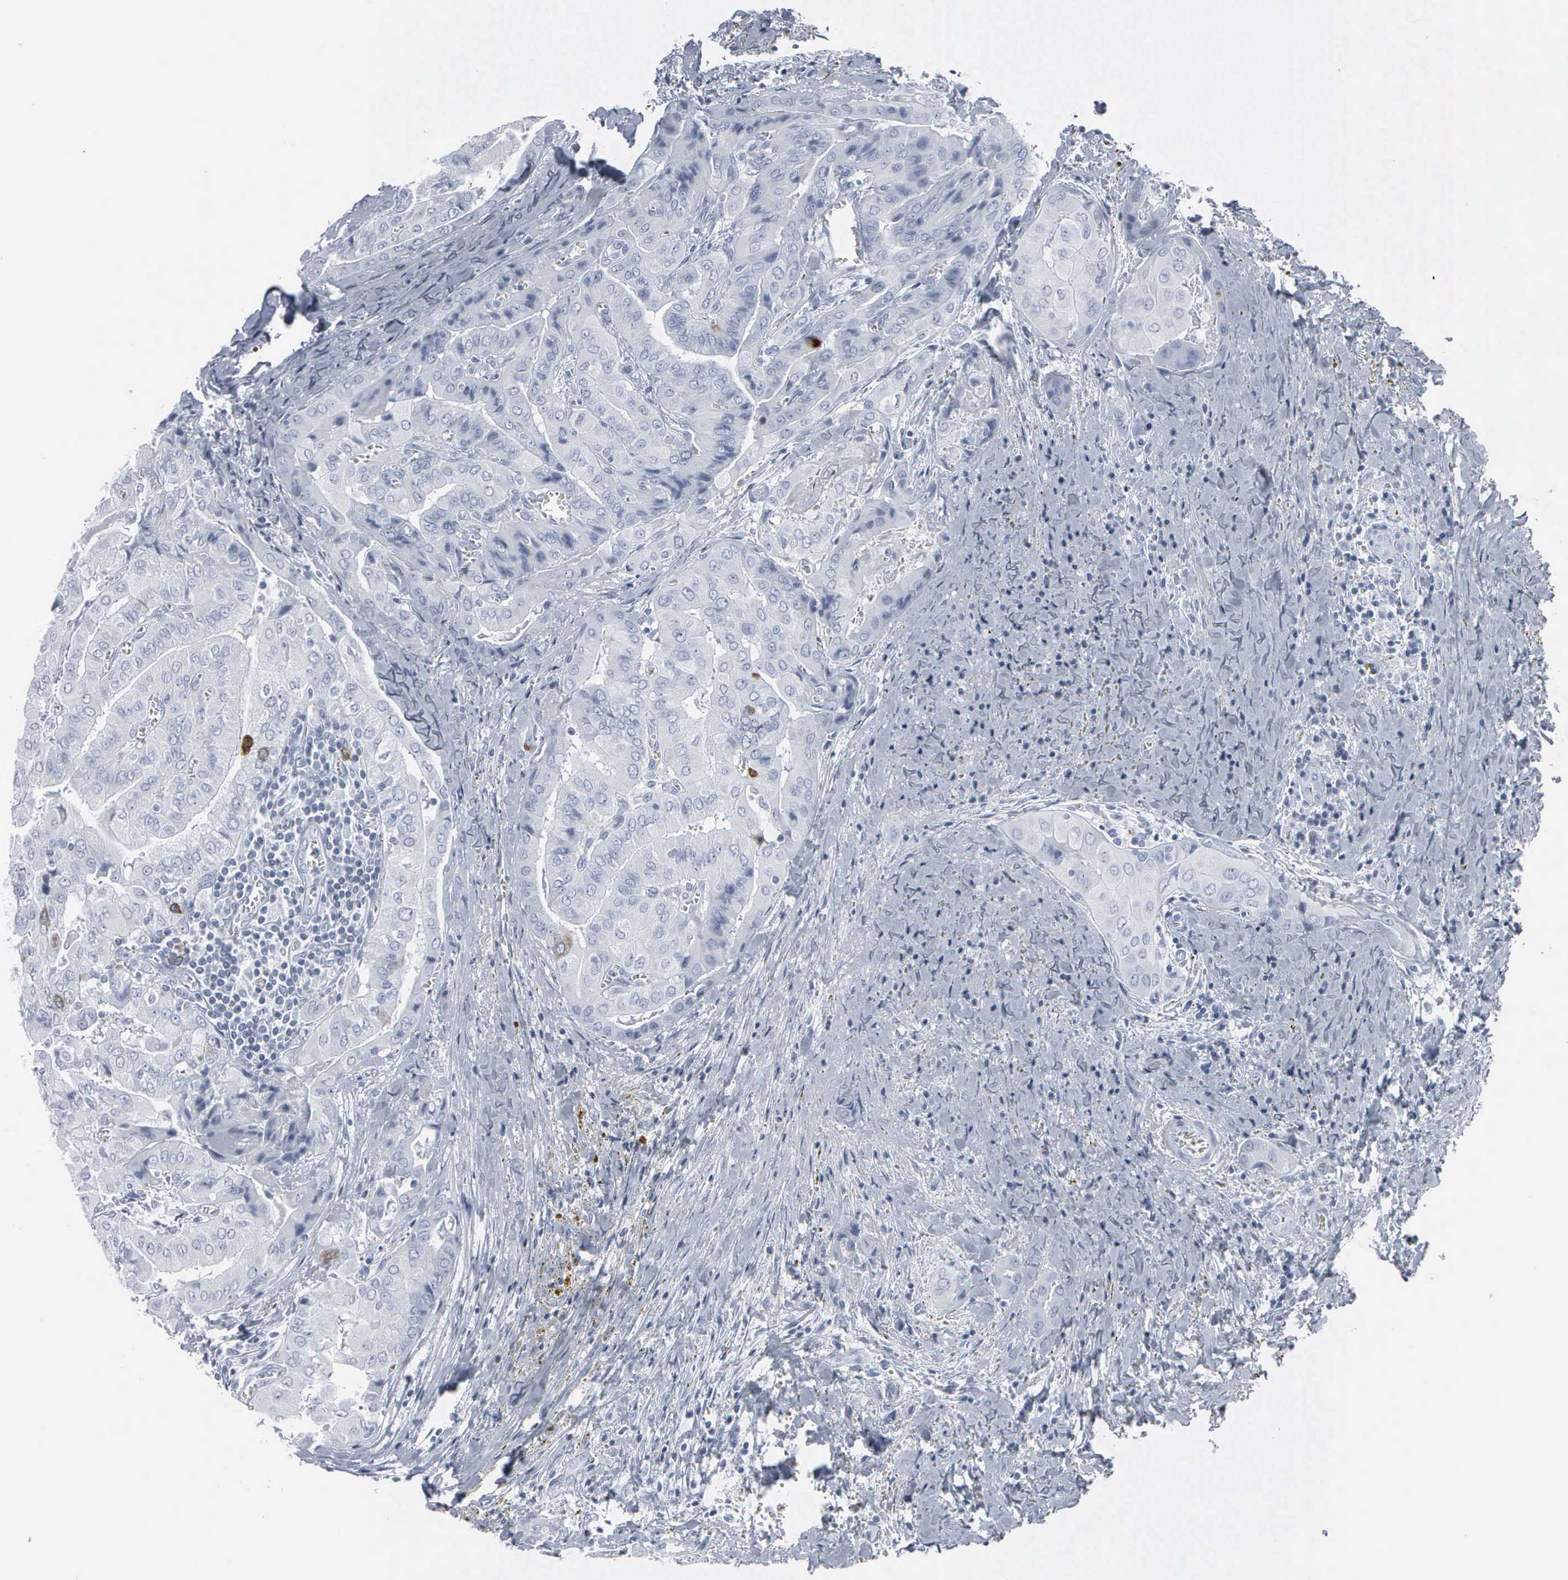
{"staining": {"intensity": "weak", "quantity": "<25%", "location": "cytoplasmic/membranous,nuclear"}, "tissue": "thyroid cancer", "cell_type": "Tumor cells", "image_type": "cancer", "snomed": [{"axis": "morphology", "description": "Papillary adenocarcinoma, NOS"}, {"axis": "topography", "description": "Thyroid gland"}], "caption": "Immunohistochemistry (IHC) of human papillary adenocarcinoma (thyroid) demonstrates no positivity in tumor cells. The staining was performed using DAB to visualize the protein expression in brown, while the nuclei were stained in blue with hematoxylin (Magnification: 20x).", "gene": "CCNB1", "patient": {"sex": "female", "age": 71}}